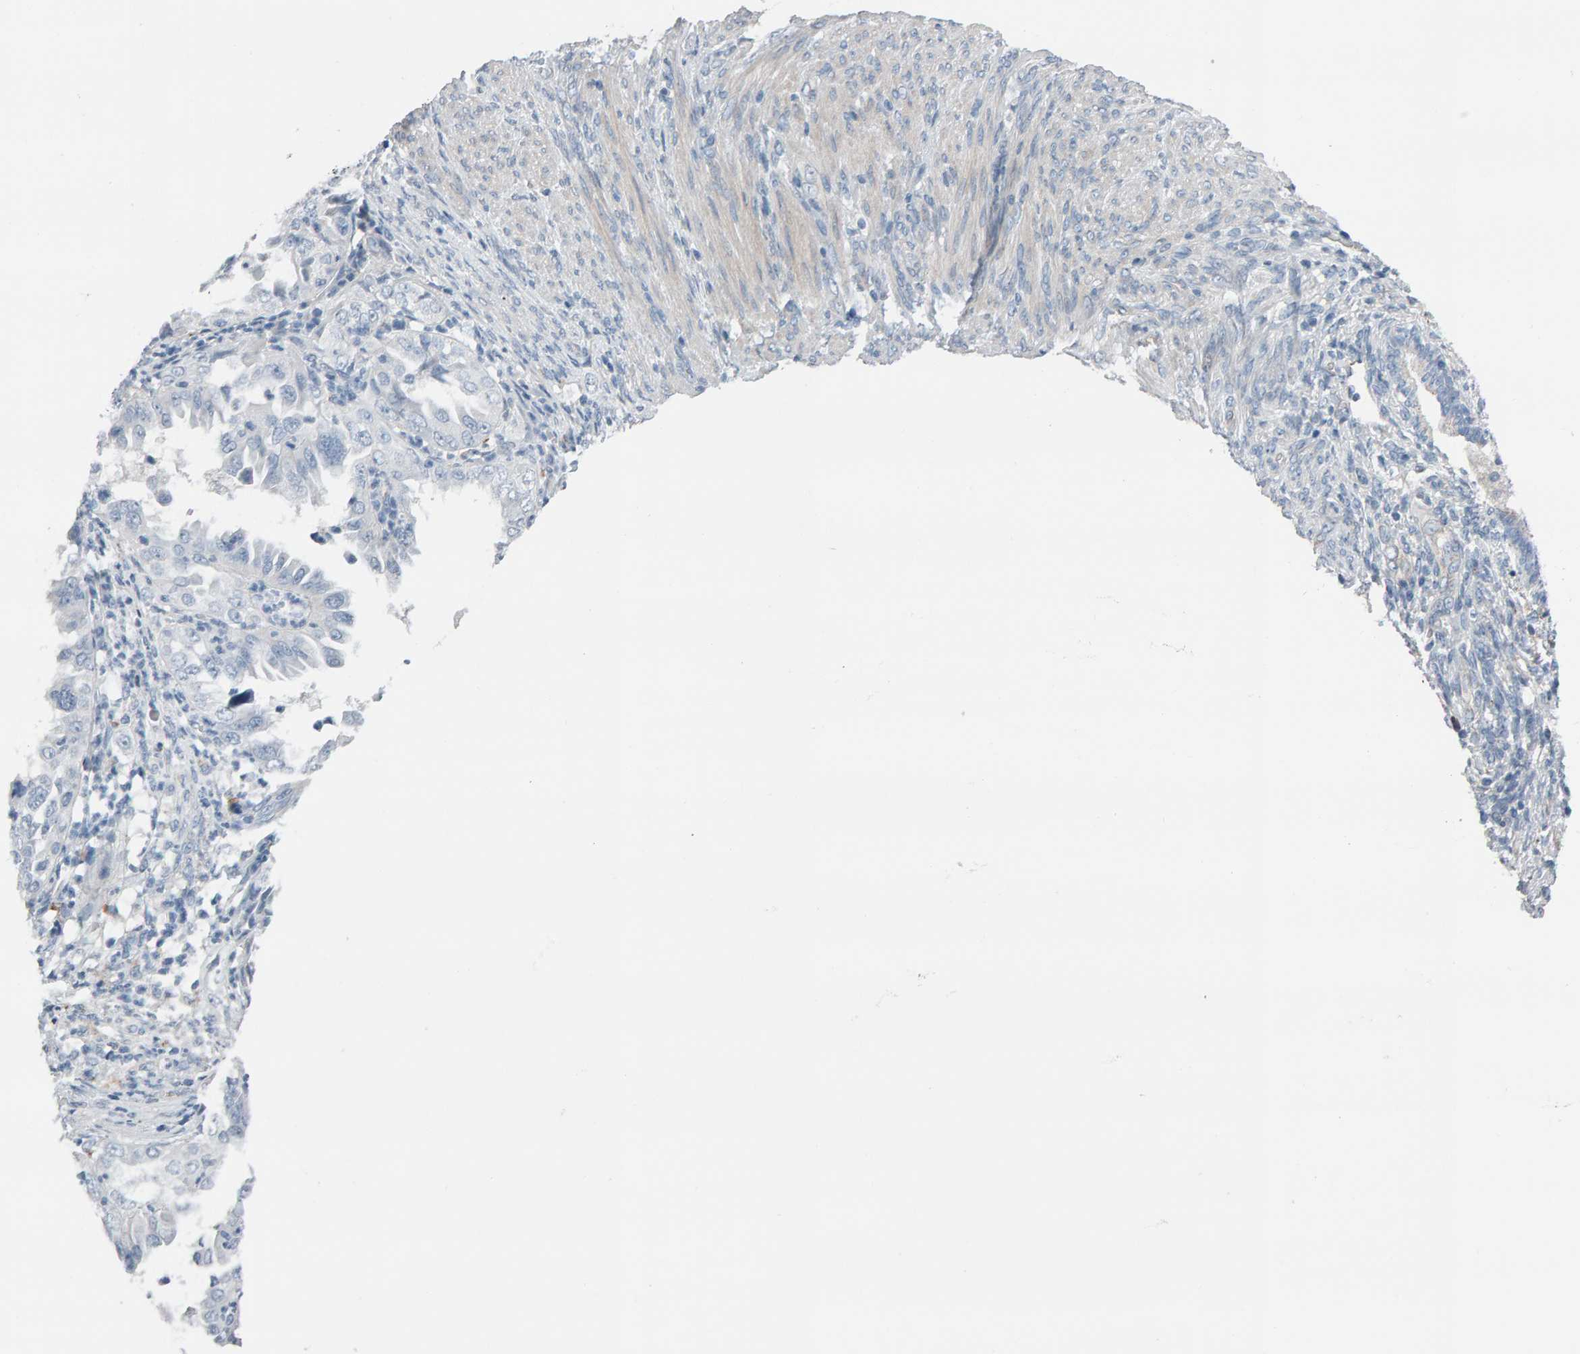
{"staining": {"intensity": "negative", "quantity": "none", "location": "none"}, "tissue": "endometrial cancer", "cell_type": "Tumor cells", "image_type": "cancer", "snomed": [{"axis": "morphology", "description": "Adenocarcinoma, NOS"}, {"axis": "topography", "description": "Endometrium"}], "caption": "Tumor cells are negative for protein expression in human endometrial cancer (adenocarcinoma). (Immunohistochemistry (ihc), brightfield microscopy, high magnification).", "gene": "IPPK", "patient": {"sex": "female", "age": 85}}